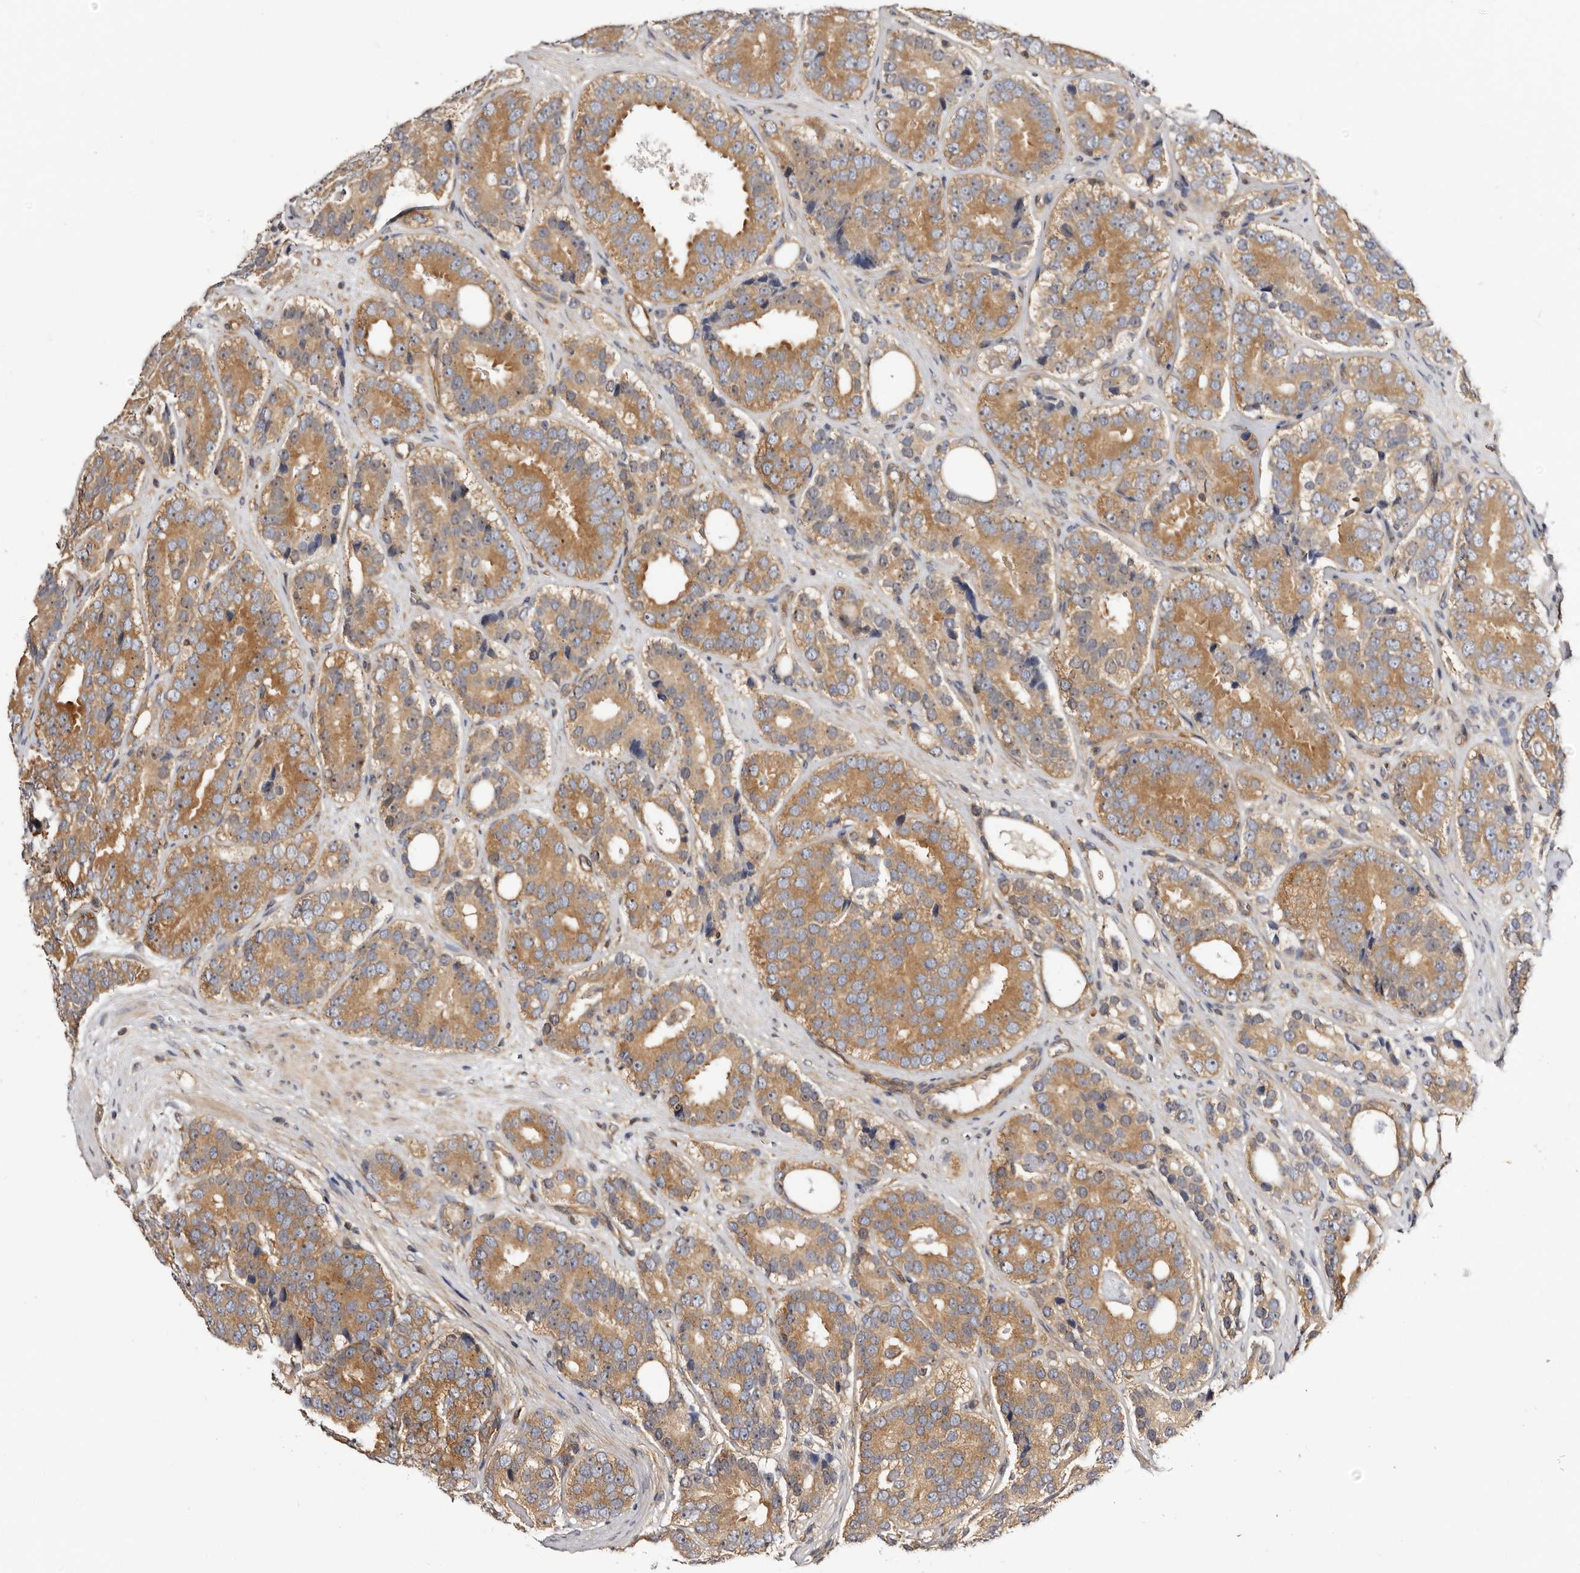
{"staining": {"intensity": "moderate", "quantity": ">75%", "location": "cytoplasmic/membranous,nuclear"}, "tissue": "prostate cancer", "cell_type": "Tumor cells", "image_type": "cancer", "snomed": [{"axis": "morphology", "description": "Adenocarcinoma, High grade"}, {"axis": "topography", "description": "Prostate"}], "caption": "DAB immunohistochemical staining of human prostate cancer shows moderate cytoplasmic/membranous and nuclear protein expression in about >75% of tumor cells.", "gene": "PANK4", "patient": {"sex": "male", "age": 56}}